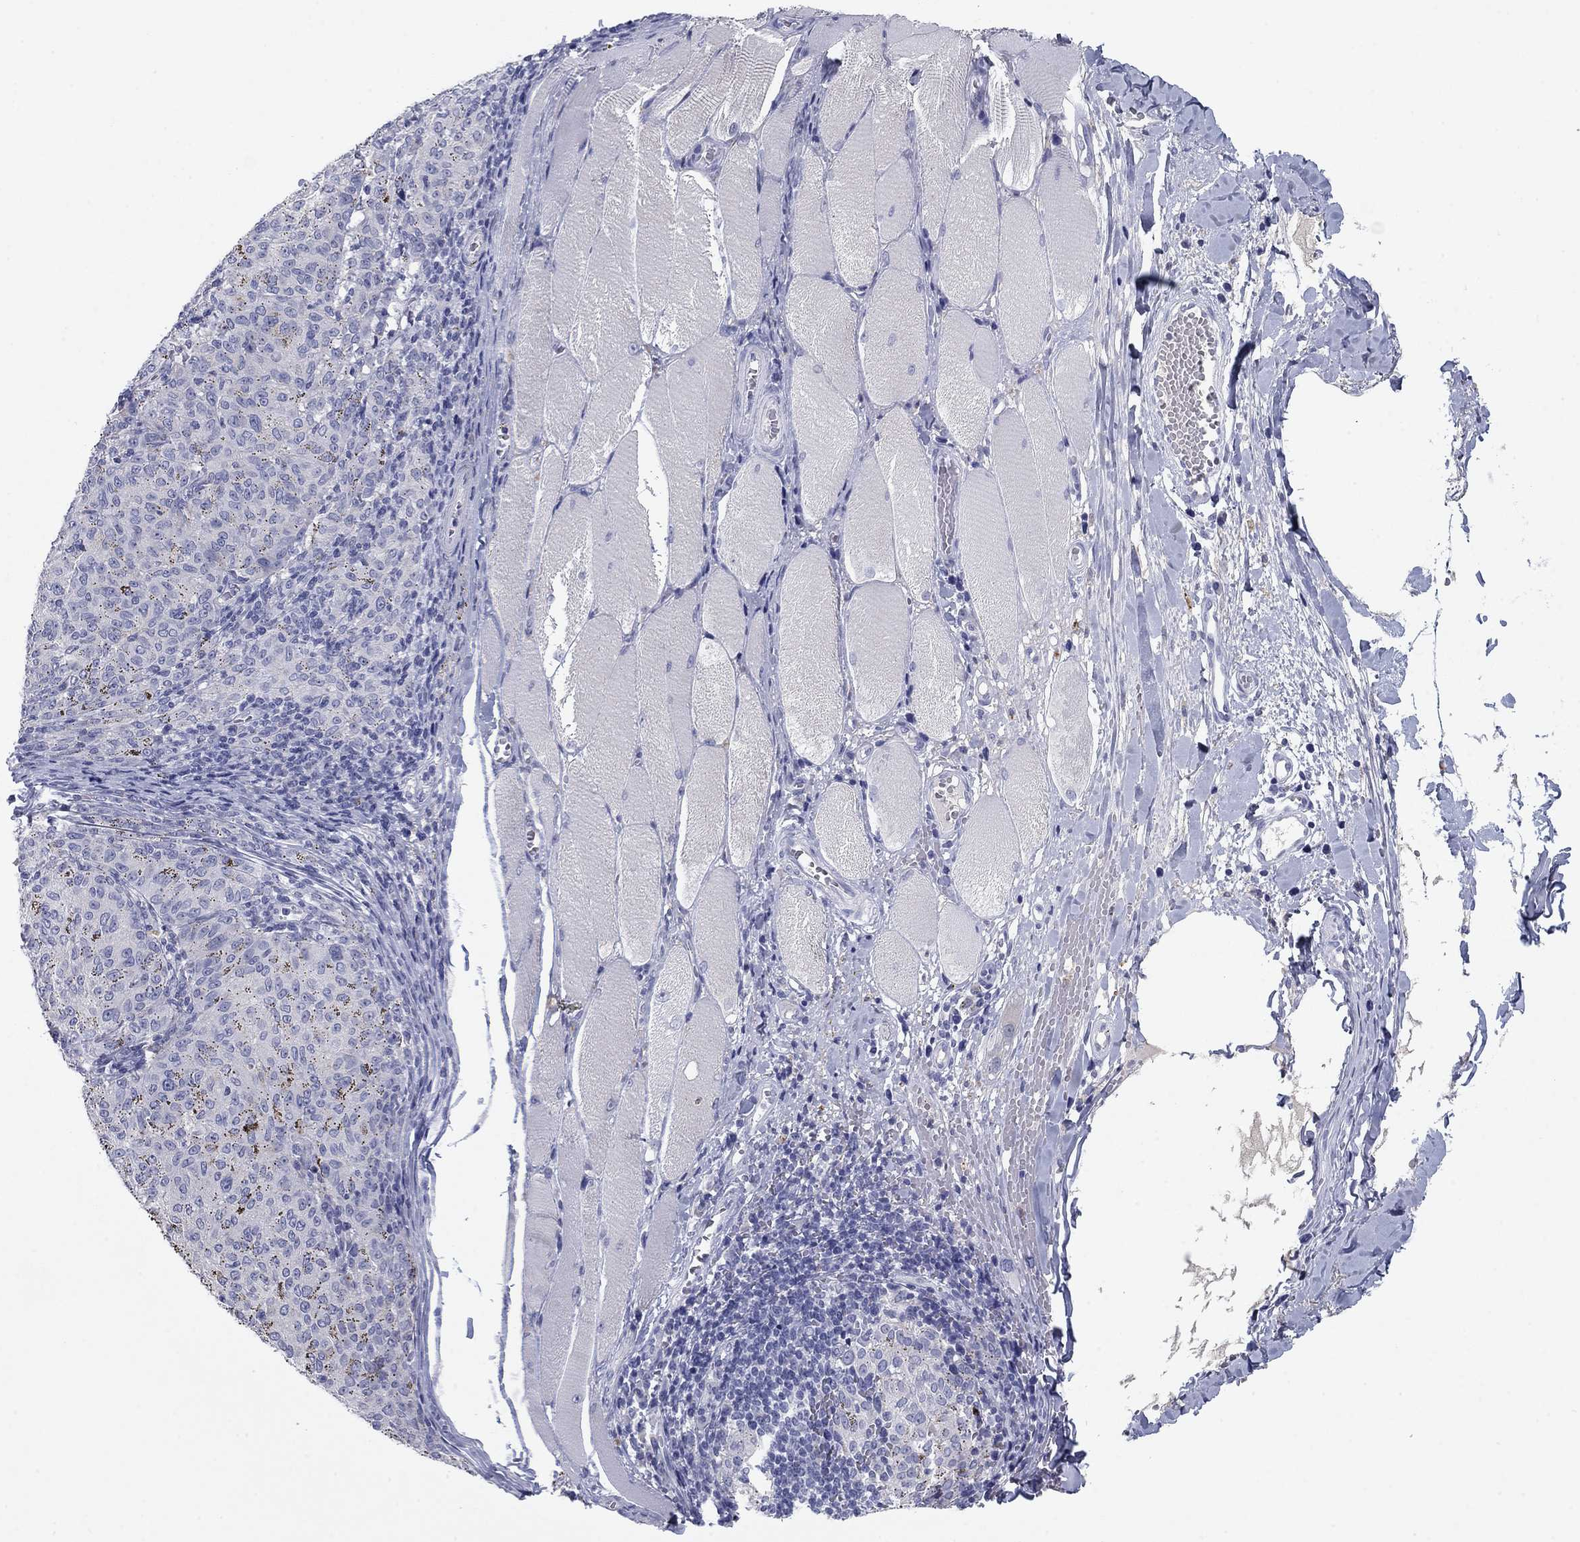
{"staining": {"intensity": "negative", "quantity": "none", "location": "none"}, "tissue": "melanoma", "cell_type": "Tumor cells", "image_type": "cancer", "snomed": [{"axis": "morphology", "description": "Malignant melanoma, NOS"}, {"axis": "topography", "description": "Skin"}], "caption": "High power microscopy histopathology image of an immunohistochemistry photomicrograph of melanoma, revealing no significant staining in tumor cells. (Stains: DAB immunohistochemistry with hematoxylin counter stain, Microscopy: brightfield microscopy at high magnification).", "gene": "CNTNAP4", "patient": {"sex": "female", "age": 72}}